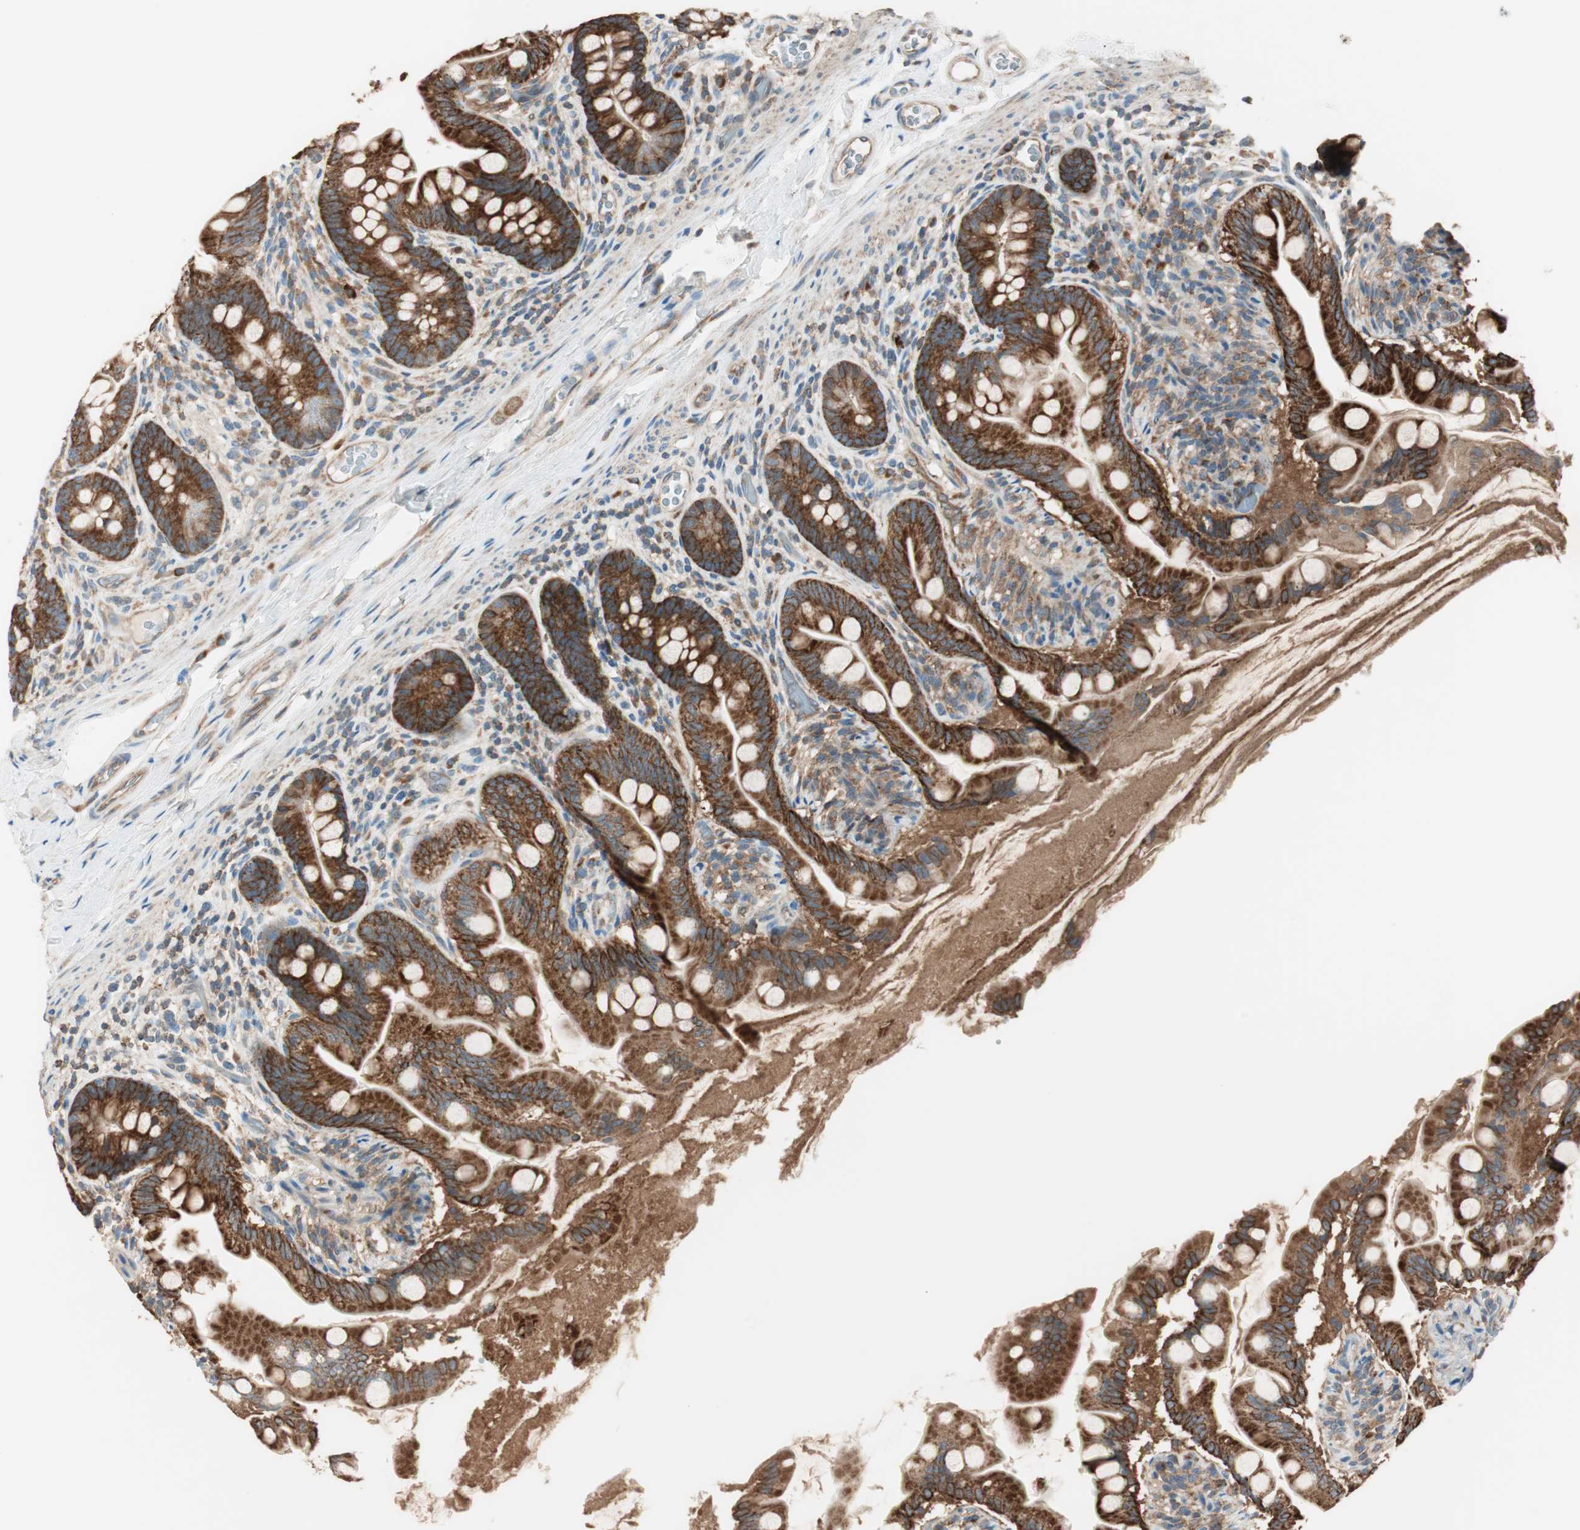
{"staining": {"intensity": "strong", "quantity": ">75%", "location": "cytoplasmic/membranous"}, "tissue": "small intestine", "cell_type": "Glandular cells", "image_type": "normal", "snomed": [{"axis": "morphology", "description": "Normal tissue, NOS"}, {"axis": "topography", "description": "Small intestine"}], "caption": "High-power microscopy captured an immunohistochemistry histopathology image of unremarkable small intestine, revealing strong cytoplasmic/membranous staining in approximately >75% of glandular cells.", "gene": "CC2D1A", "patient": {"sex": "female", "age": 56}}